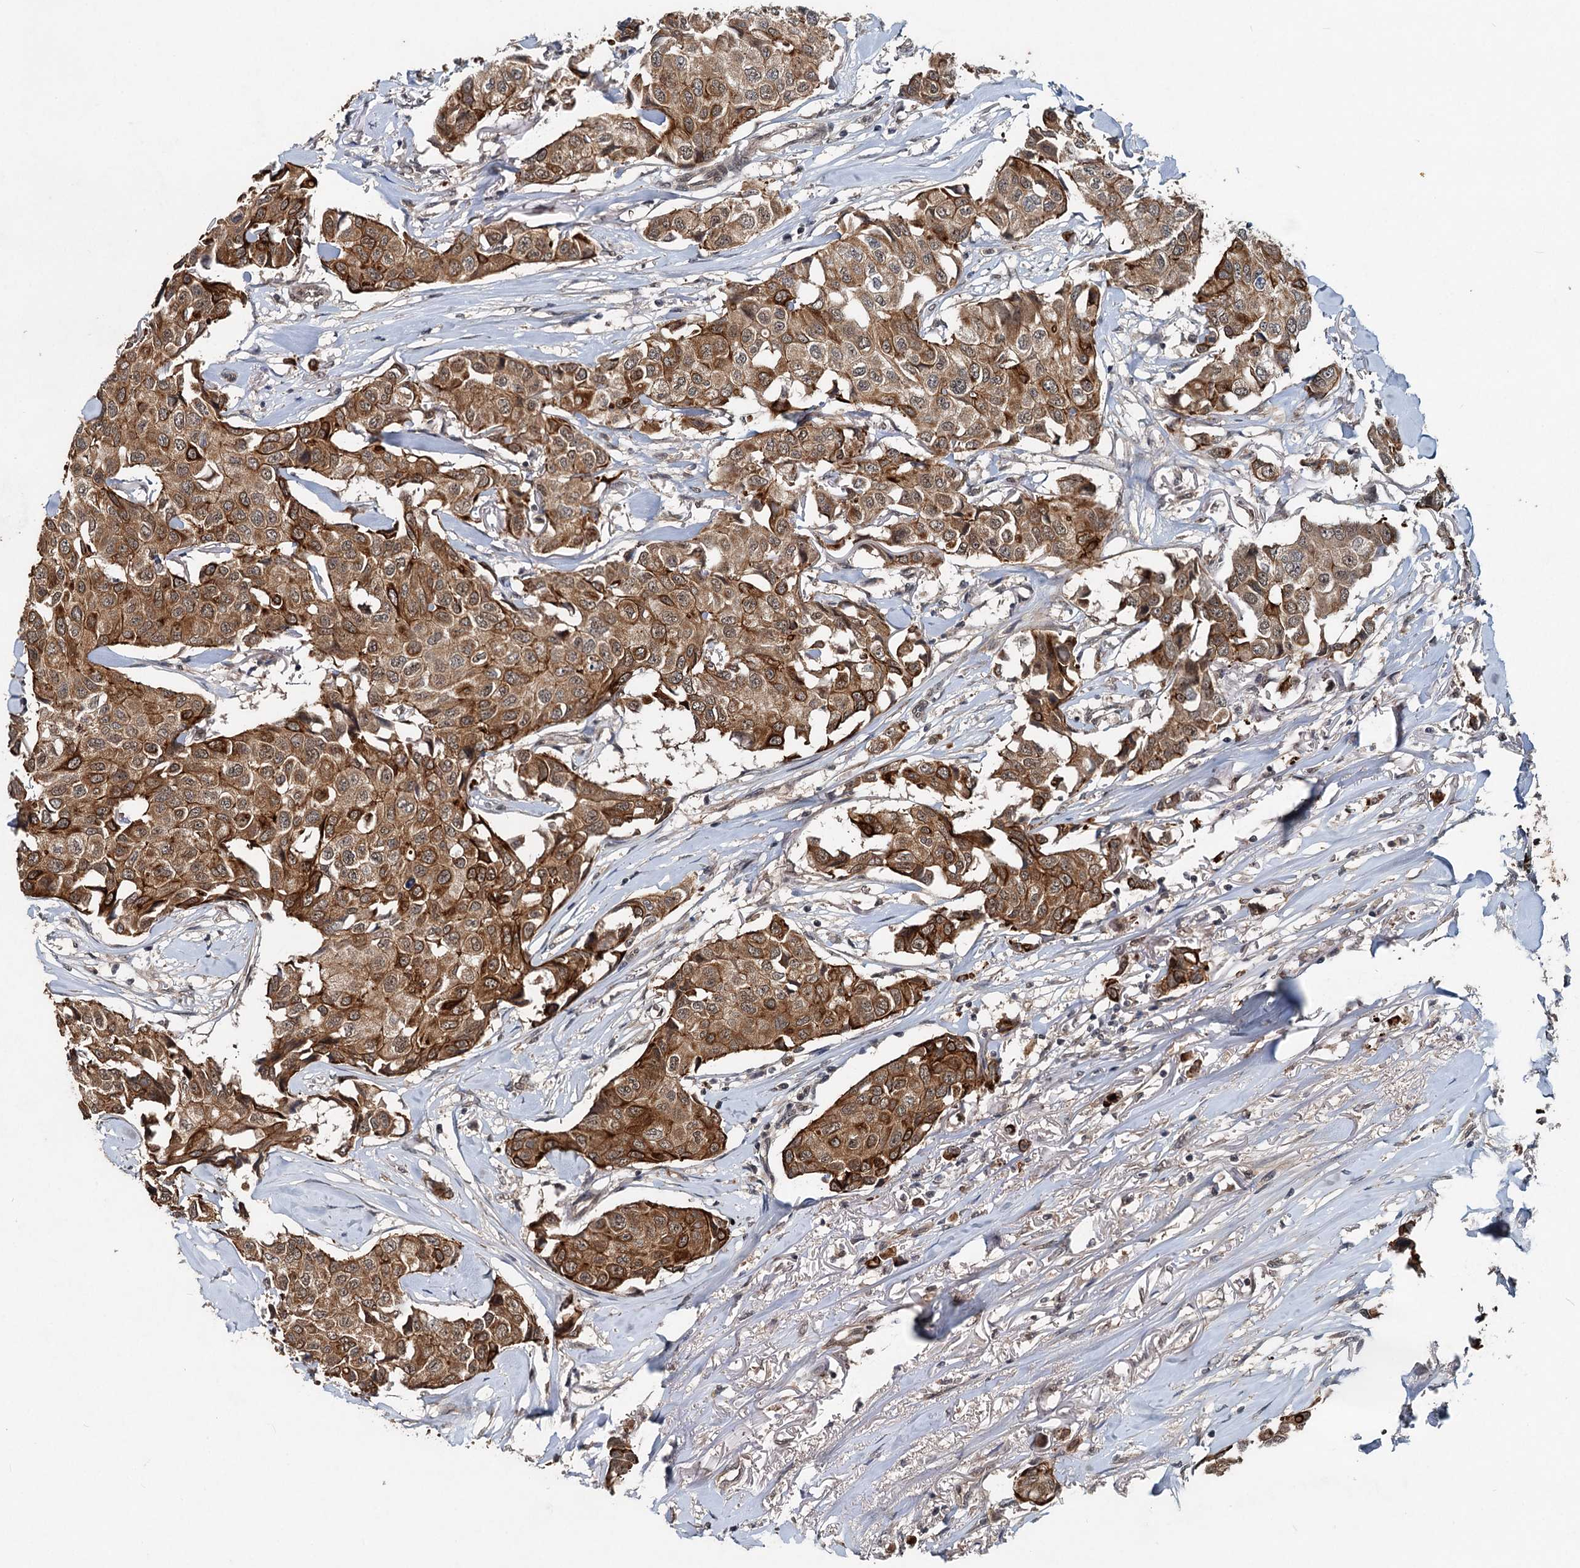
{"staining": {"intensity": "strong", "quantity": ">75%", "location": "cytoplasmic/membranous"}, "tissue": "breast cancer", "cell_type": "Tumor cells", "image_type": "cancer", "snomed": [{"axis": "morphology", "description": "Duct carcinoma"}, {"axis": "topography", "description": "Breast"}], "caption": "This is a photomicrograph of immunohistochemistry (IHC) staining of breast cancer, which shows strong staining in the cytoplasmic/membranous of tumor cells.", "gene": "RITA1", "patient": {"sex": "female", "age": 80}}